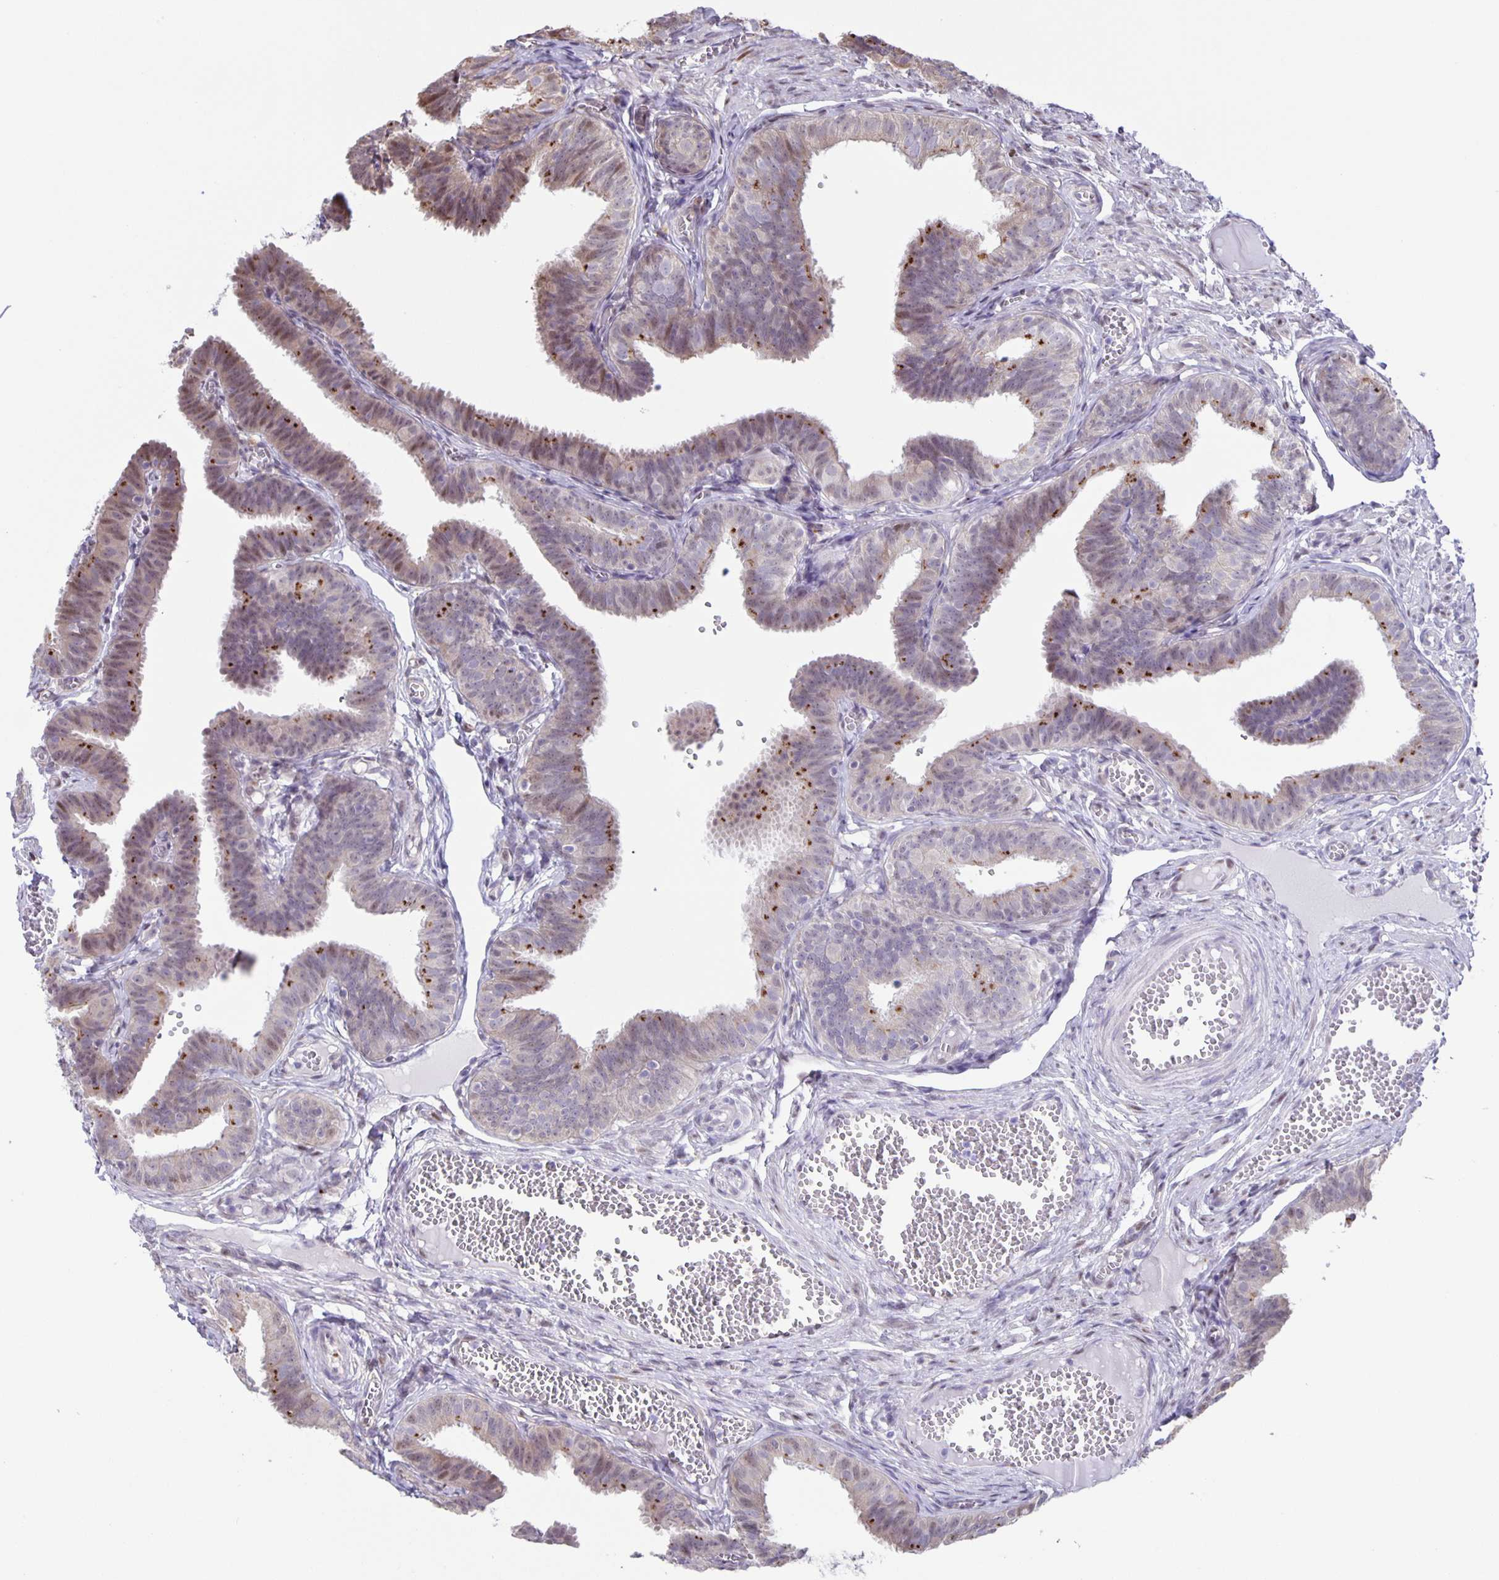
{"staining": {"intensity": "moderate", "quantity": "25%-75%", "location": "cytoplasmic/membranous,nuclear"}, "tissue": "fallopian tube", "cell_type": "Glandular cells", "image_type": "normal", "snomed": [{"axis": "morphology", "description": "Normal tissue, NOS"}, {"axis": "topography", "description": "Fallopian tube"}], "caption": "Immunohistochemical staining of normal human fallopian tube exhibits moderate cytoplasmic/membranous,nuclear protein expression in approximately 25%-75% of glandular cells. The staining was performed using DAB, with brown indicating positive protein expression. Nuclei are stained blue with hematoxylin.", "gene": "MAPK12", "patient": {"sex": "female", "age": 25}}